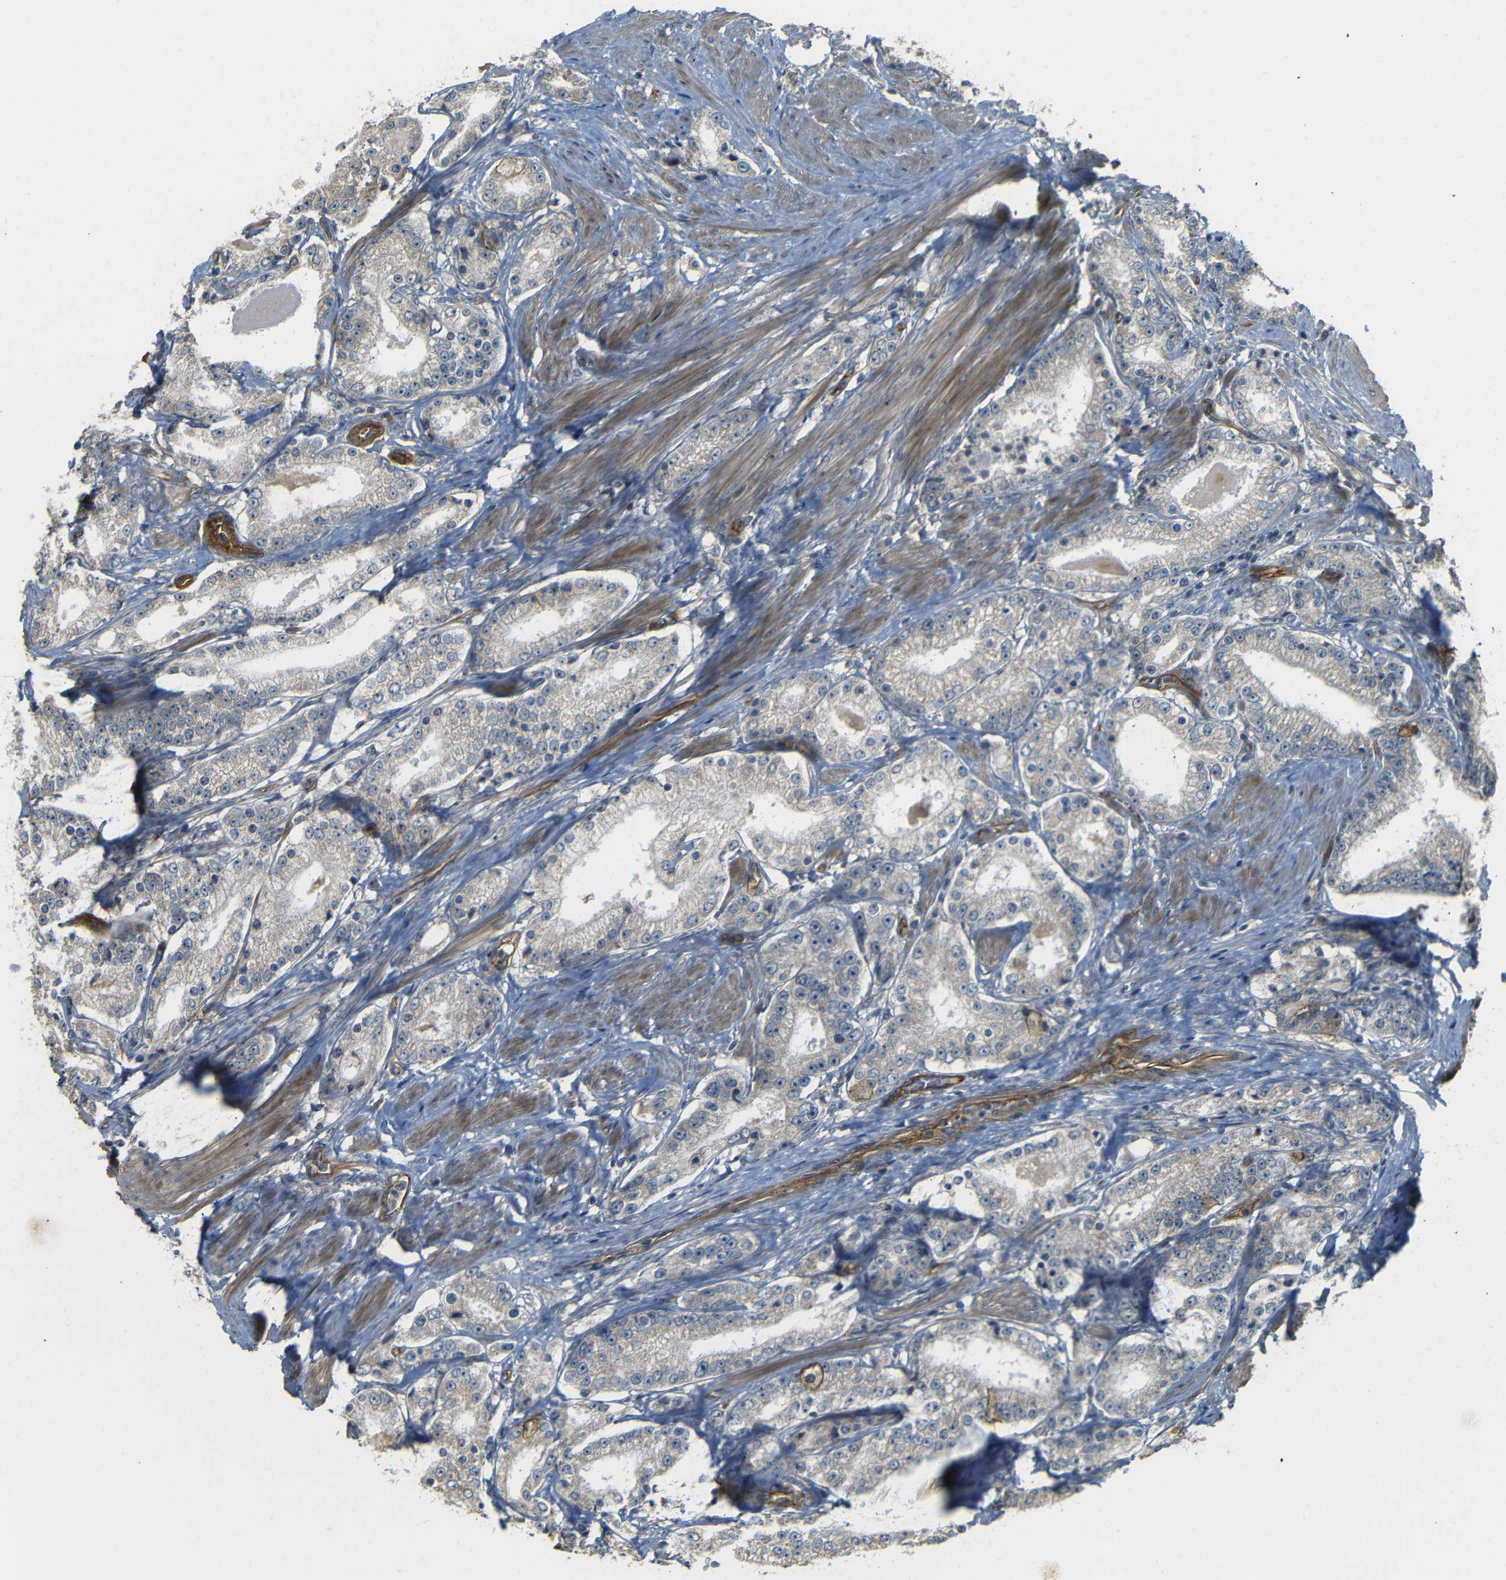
{"staining": {"intensity": "weak", "quantity": "25%-75%", "location": "cytoplasmic/membranous"}, "tissue": "prostate cancer", "cell_type": "Tumor cells", "image_type": "cancer", "snomed": [{"axis": "morphology", "description": "Adenocarcinoma, Low grade"}, {"axis": "topography", "description": "Prostate"}], "caption": "An immunohistochemistry micrograph of neoplastic tissue is shown. Protein staining in brown labels weak cytoplasmic/membranous positivity in prostate cancer within tumor cells. (Stains: DAB (3,3'-diaminobenzidine) in brown, nuclei in blue, Microscopy: brightfield microscopy at high magnification).", "gene": "RELL1", "patient": {"sex": "male", "age": 63}}